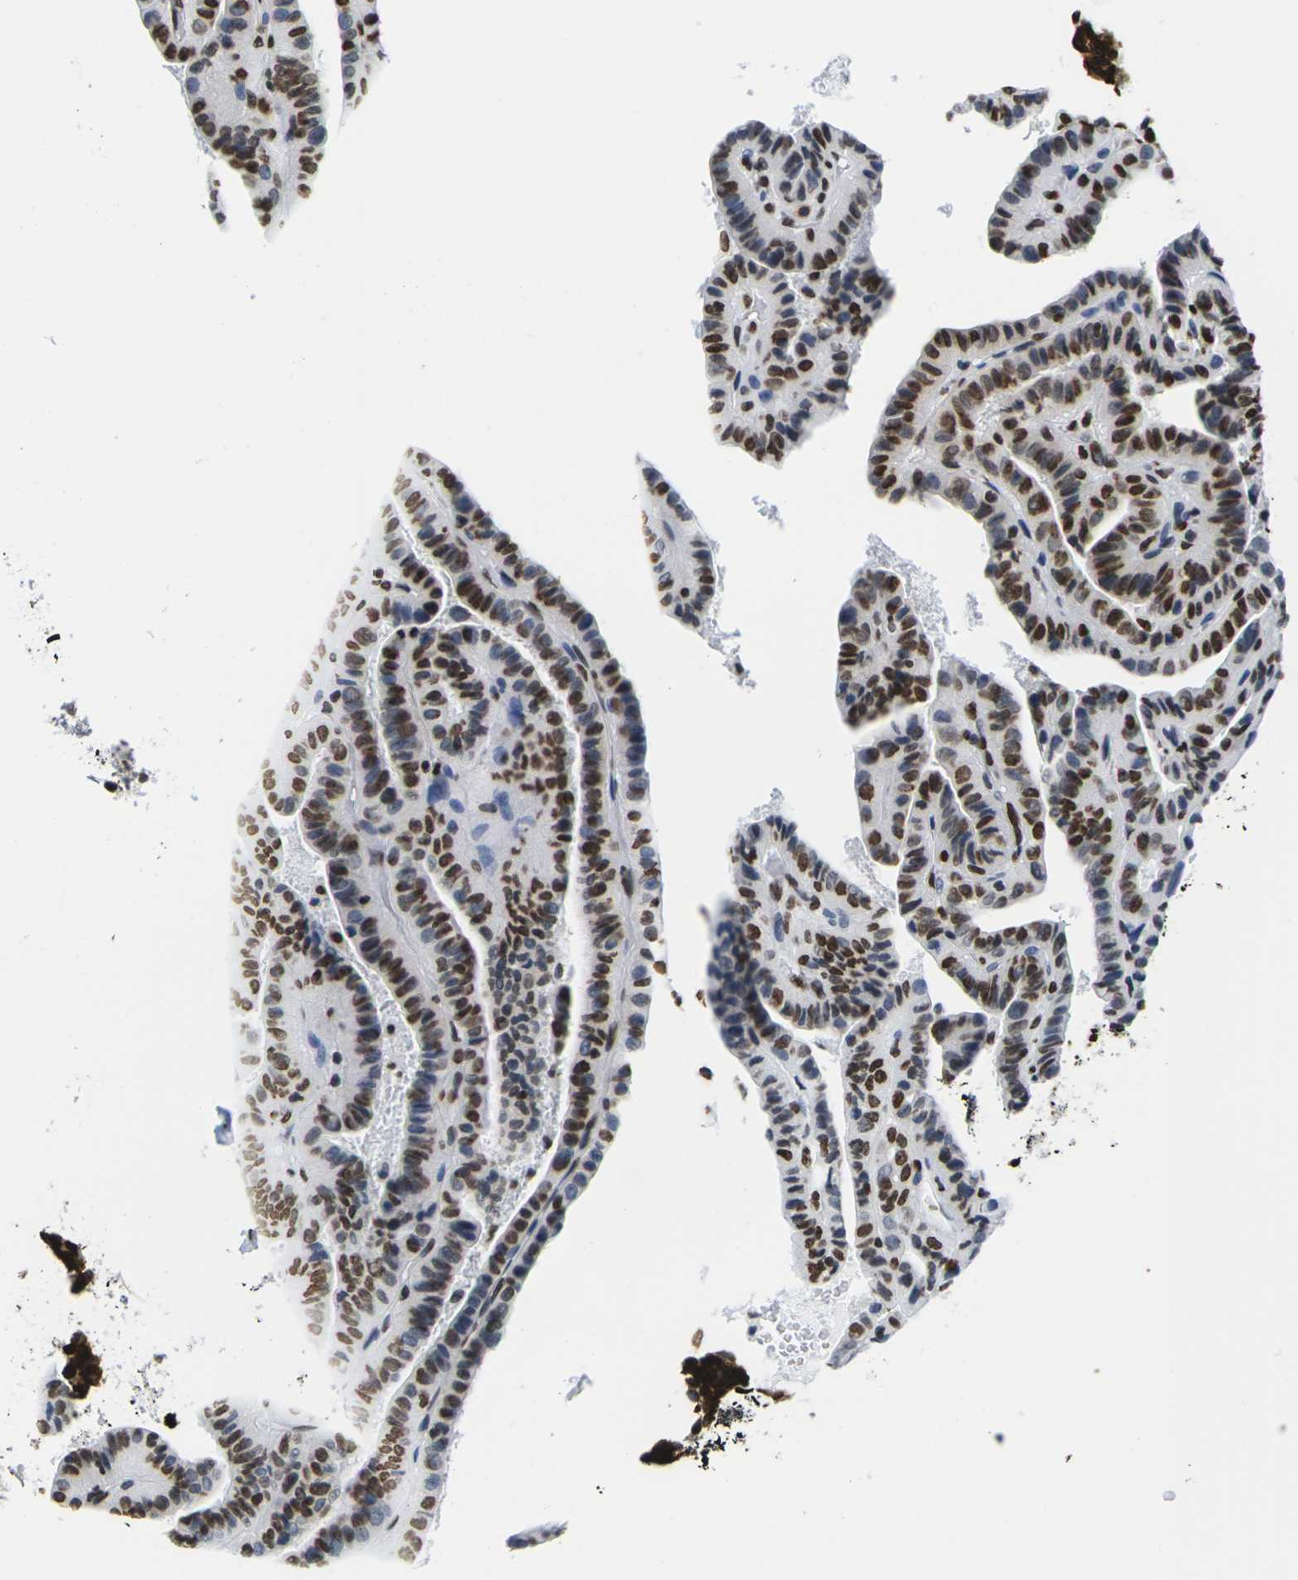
{"staining": {"intensity": "strong", "quantity": ">75%", "location": "nuclear"}, "tissue": "thyroid cancer", "cell_type": "Tumor cells", "image_type": "cancer", "snomed": [{"axis": "morphology", "description": "Papillary adenocarcinoma, NOS"}, {"axis": "topography", "description": "Thyroid gland"}], "caption": "Thyroid papillary adenocarcinoma stained for a protein (brown) shows strong nuclear positive staining in approximately >75% of tumor cells.", "gene": "H2AC21", "patient": {"sex": "male", "age": 77}}